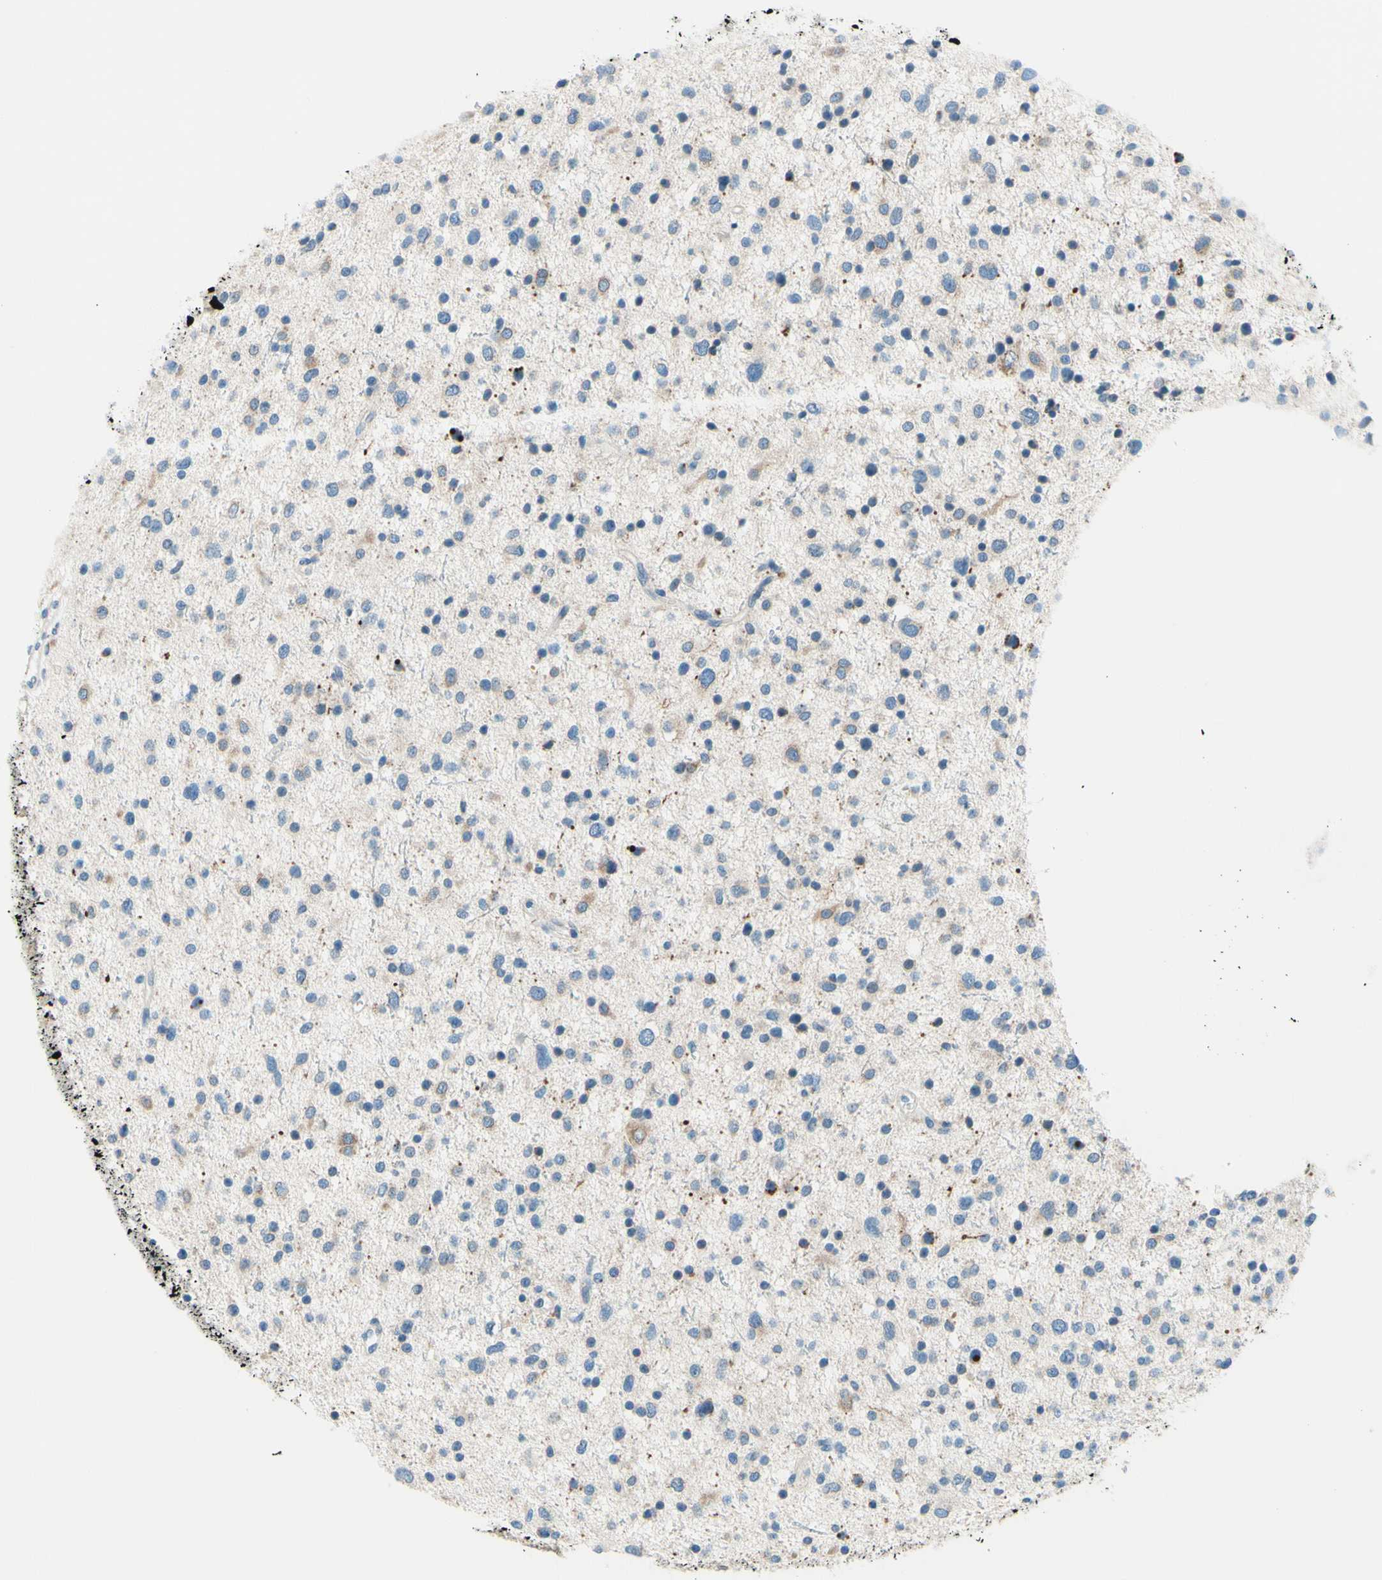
{"staining": {"intensity": "weak", "quantity": "<25%", "location": "cytoplasmic/membranous"}, "tissue": "glioma", "cell_type": "Tumor cells", "image_type": "cancer", "snomed": [{"axis": "morphology", "description": "Glioma, malignant, Low grade"}, {"axis": "topography", "description": "Brain"}], "caption": "A high-resolution photomicrograph shows immunohistochemistry (IHC) staining of malignant glioma (low-grade), which reveals no significant positivity in tumor cells.", "gene": "SIGLEC9", "patient": {"sex": "female", "age": 37}}